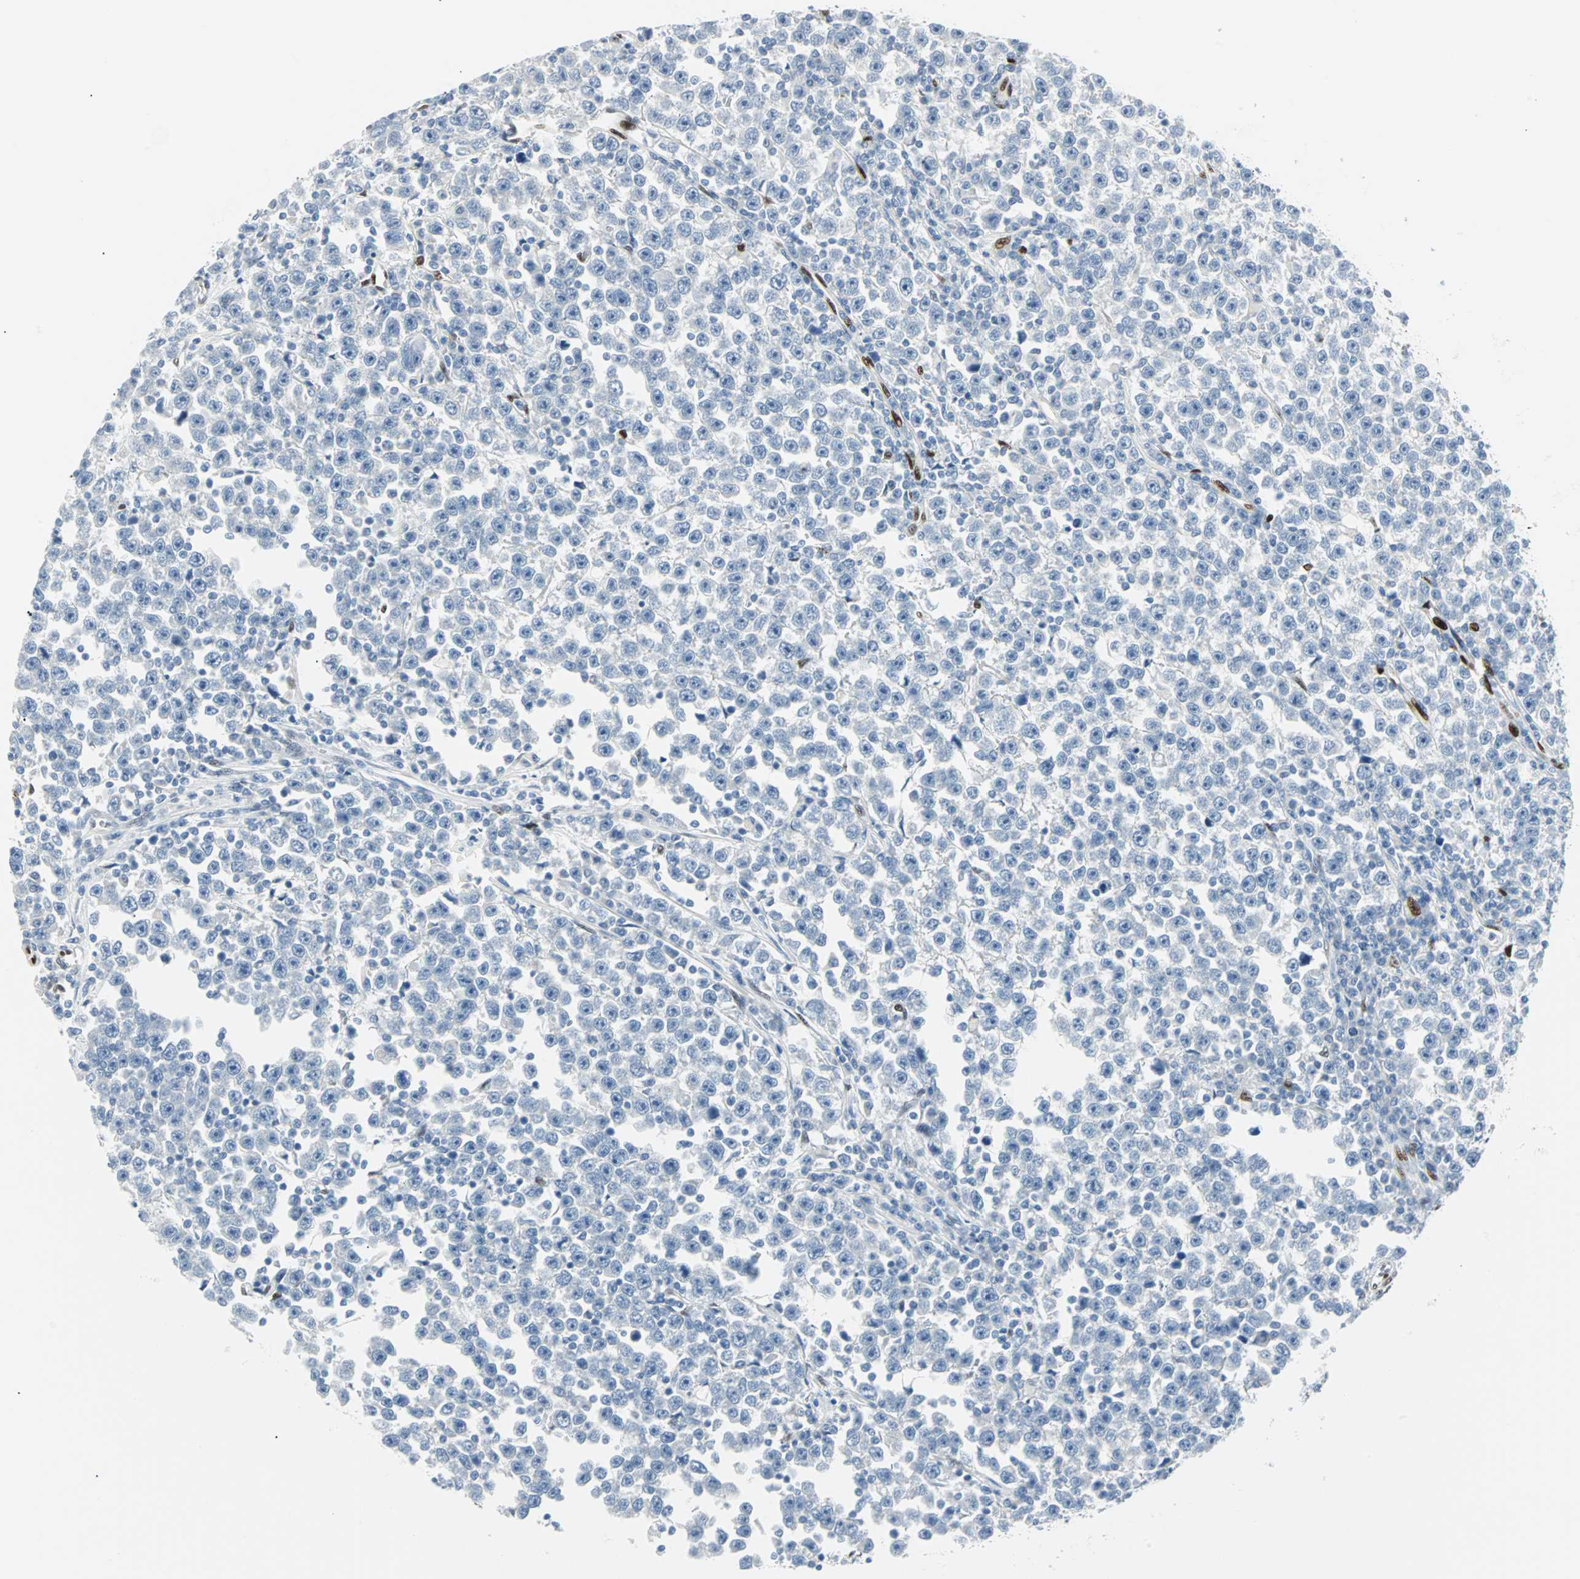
{"staining": {"intensity": "negative", "quantity": "none", "location": "none"}, "tissue": "testis cancer", "cell_type": "Tumor cells", "image_type": "cancer", "snomed": [{"axis": "morphology", "description": "Seminoma, NOS"}, {"axis": "topography", "description": "Testis"}], "caption": "Human seminoma (testis) stained for a protein using IHC shows no positivity in tumor cells.", "gene": "IL33", "patient": {"sex": "male", "age": 43}}